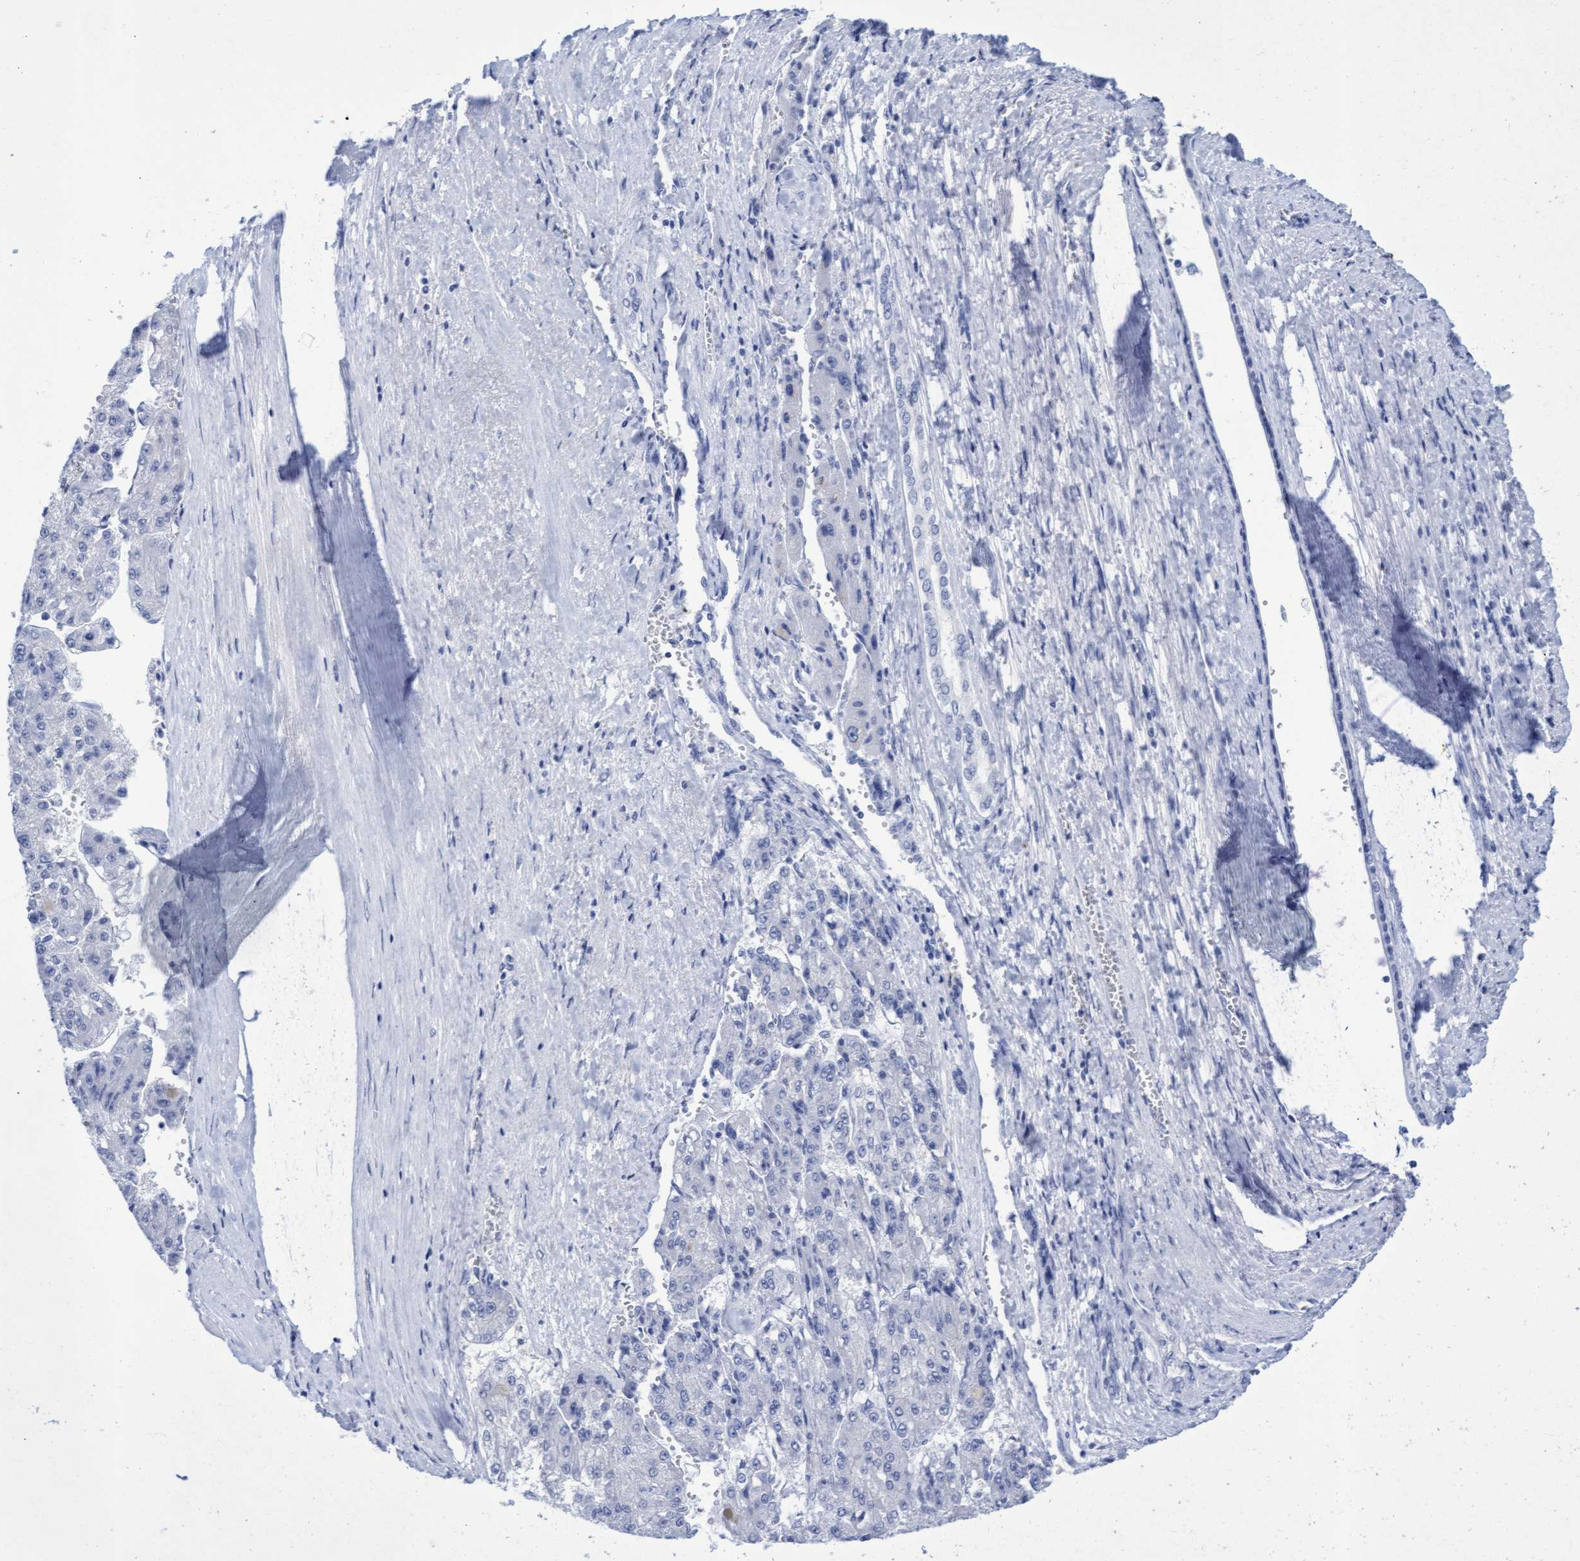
{"staining": {"intensity": "negative", "quantity": "none", "location": "none"}, "tissue": "liver cancer", "cell_type": "Tumor cells", "image_type": "cancer", "snomed": [{"axis": "morphology", "description": "Carcinoma, Hepatocellular, NOS"}, {"axis": "topography", "description": "Liver"}], "caption": "The histopathology image exhibits no staining of tumor cells in hepatocellular carcinoma (liver). (Brightfield microscopy of DAB (3,3'-diaminobenzidine) immunohistochemistry (IHC) at high magnification).", "gene": "INSL6", "patient": {"sex": "female", "age": 73}}